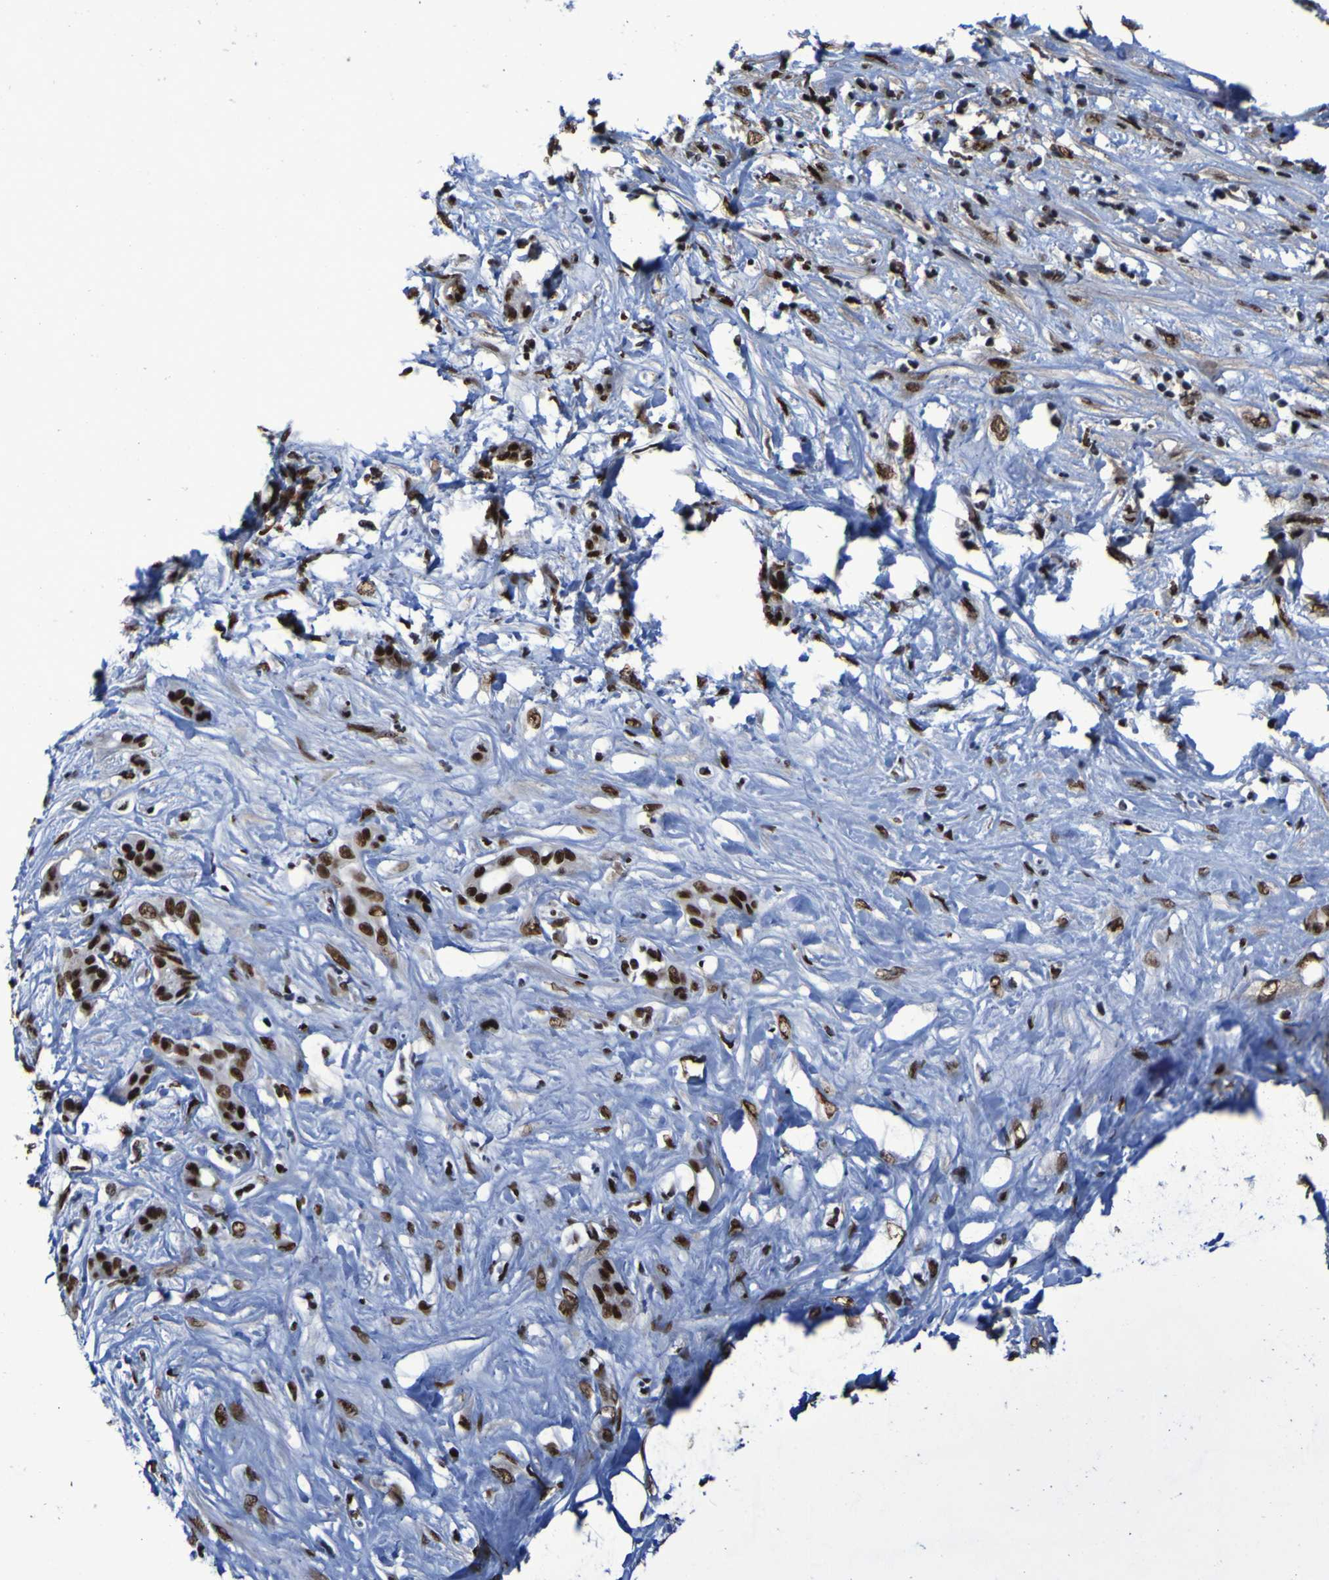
{"staining": {"intensity": "strong", "quantity": ">75%", "location": "nuclear"}, "tissue": "pancreatic cancer", "cell_type": "Tumor cells", "image_type": "cancer", "snomed": [{"axis": "morphology", "description": "Adenocarcinoma, NOS"}, {"axis": "topography", "description": "Pancreas"}], "caption": "Protein staining shows strong nuclear expression in about >75% of tumor cells in pancreatic adenocarcinoma.", "gene": "HNRNPR", "patient": {"sex": "male", "age": 41}}